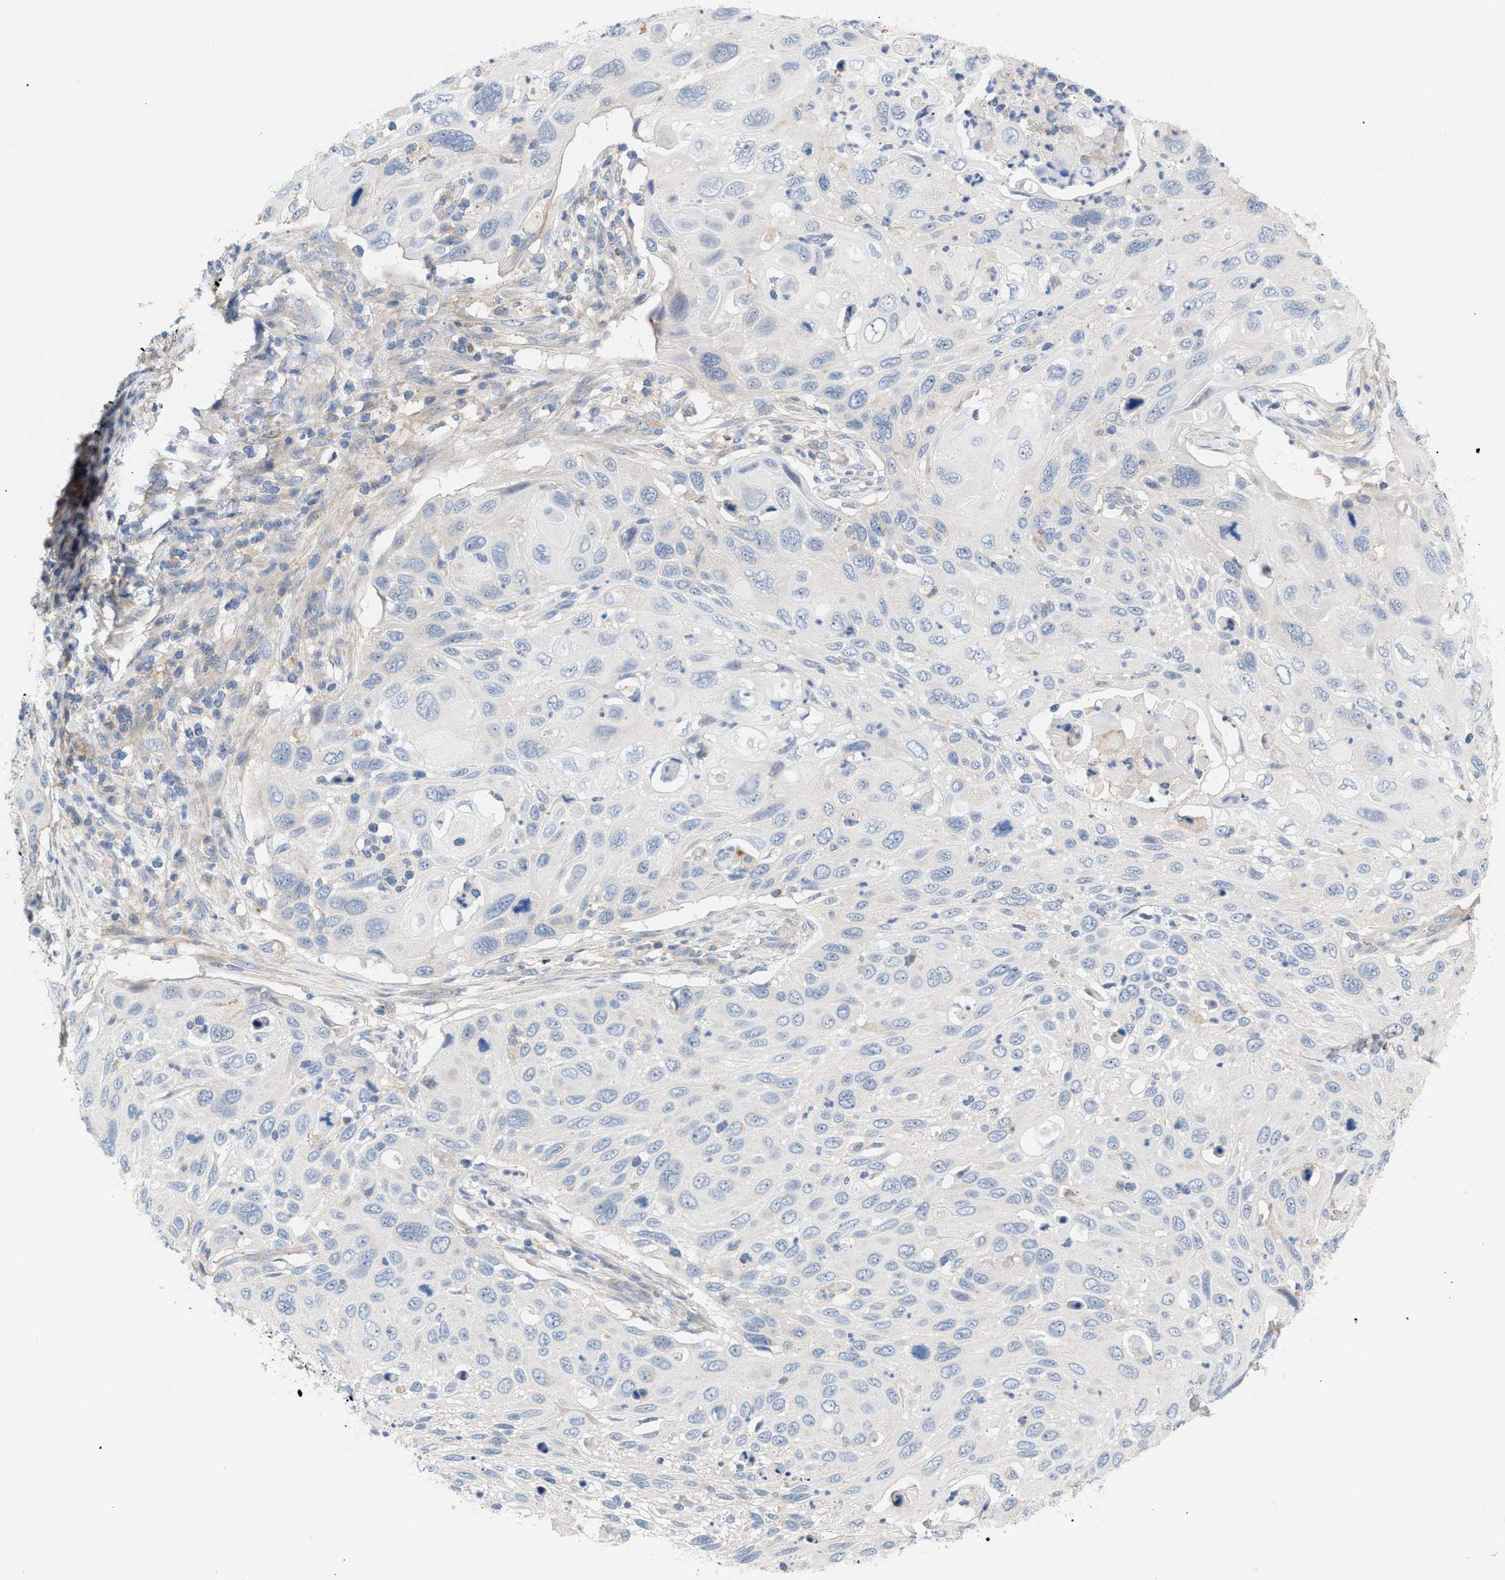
{"staining": {"intensity": "negative", "quantity": "none", "location": "none"}, "tissue": "cervical cancer", "cell_type": "Tumor cells", "image_type": "cancer", "snomed": [{"axis": "morphology", "description": "Squamous cell carcinoma, NOS"}, {"axis": "topography", "description": "Cervix"}], "caption": "This photomicrograph is of cervical cancer stained with immunohistochemistry (IHC) to label a protein in brown with the nuclei are counter-stained blue. There is no staining in tumor cells. The staining was performed using DAB to visualize the protein expression in brown, while the nuclei were stained in blue with hematoxylin (Magnification: 20x).", "gene": "LRCH1", "patient": {"sex": "female", "age": 70}}